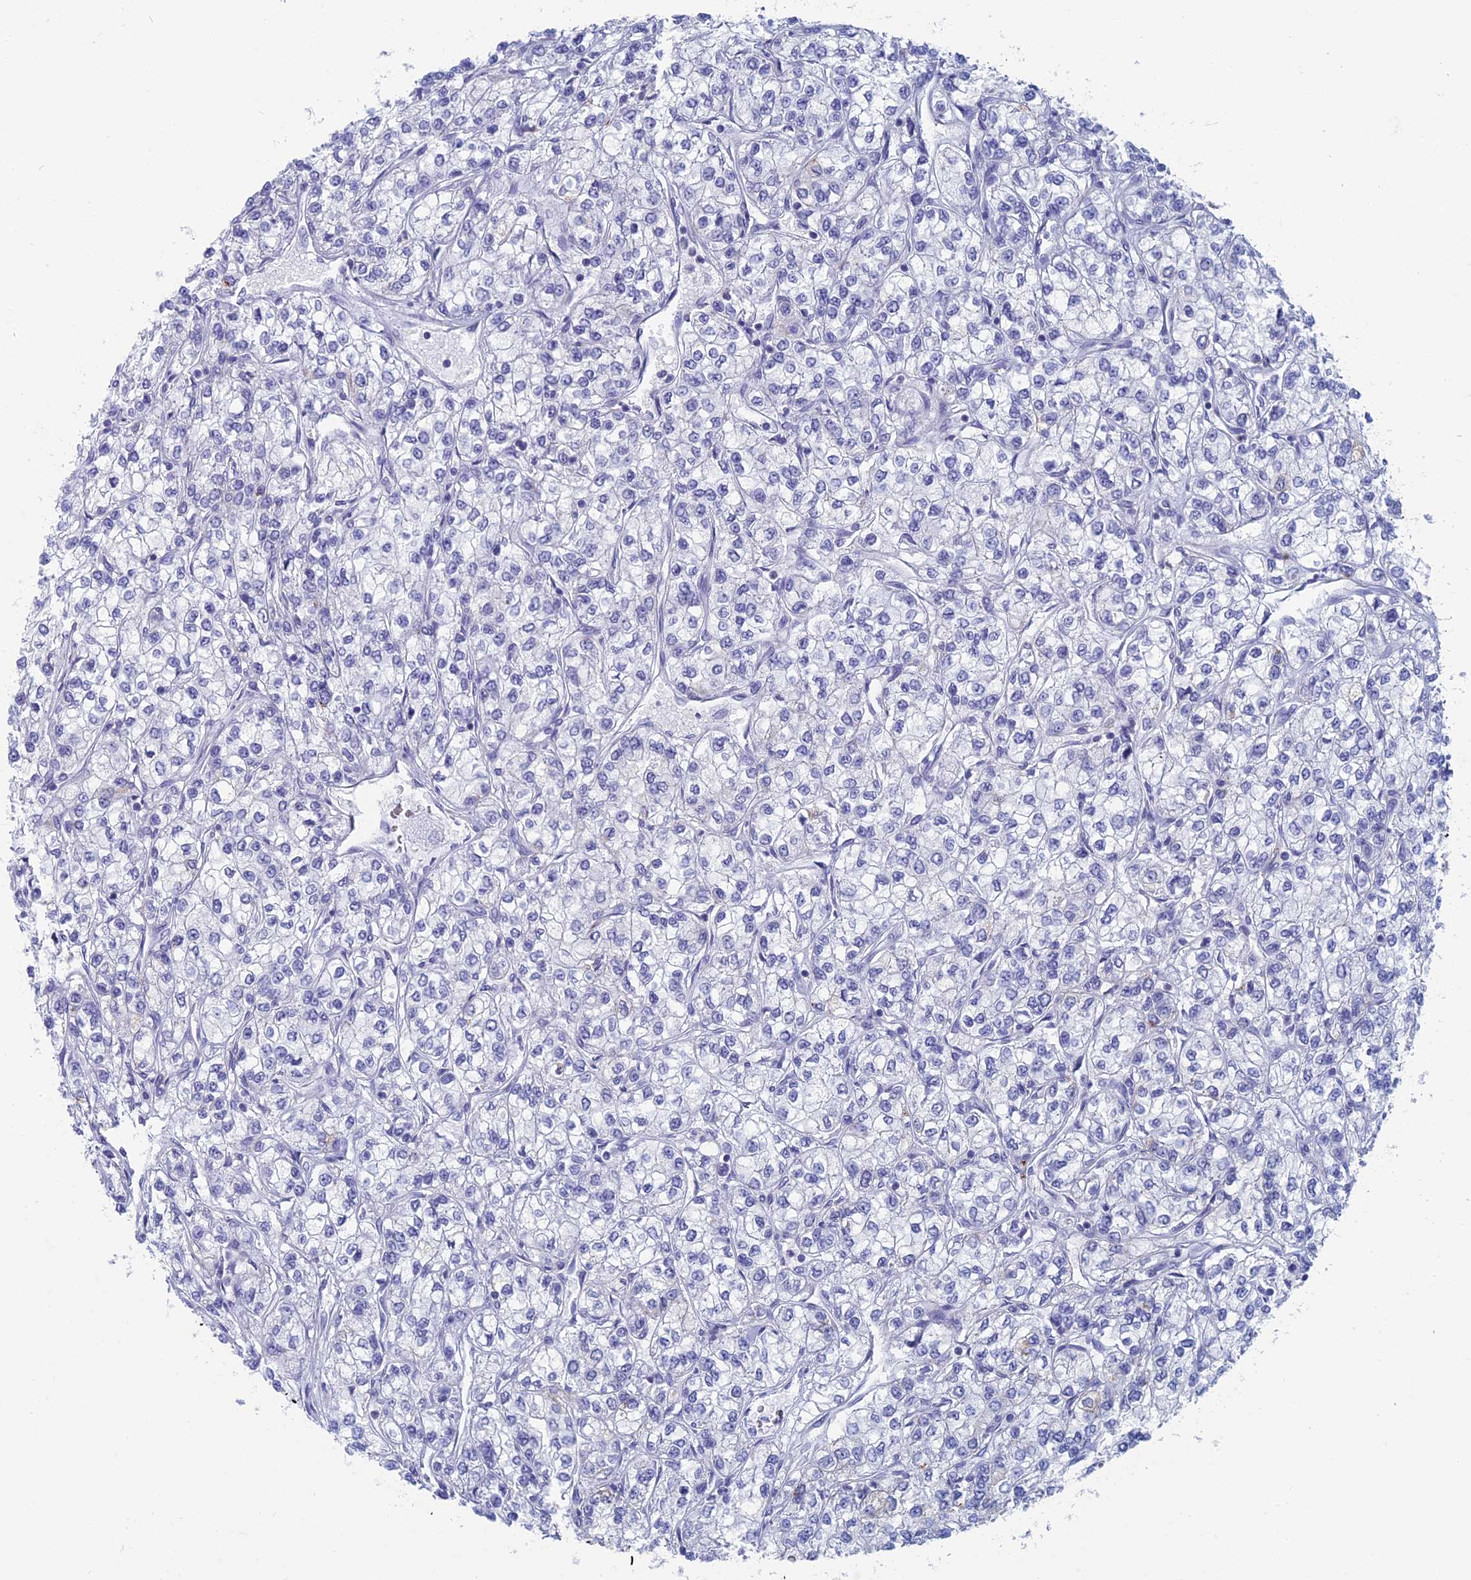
{"staining": {"intensity": "negative", "quantity": "none", "location": "none"}, "tissue": "renal cancer", "cell_type": "Tumor cells", "image_type": "cancer", "snomed": [{"axis": "morphology", "description": "Adenocarcinoma, NOS"}, {"axis": "topography", "description": "Kidney"}], "caption": "This is a photomicrograph of IHC staining of renal adenocarcinoma, which shows no staining in tumor cells.", "gene": "ALMS1", "patient": {"sex": "male", "age": 80}}